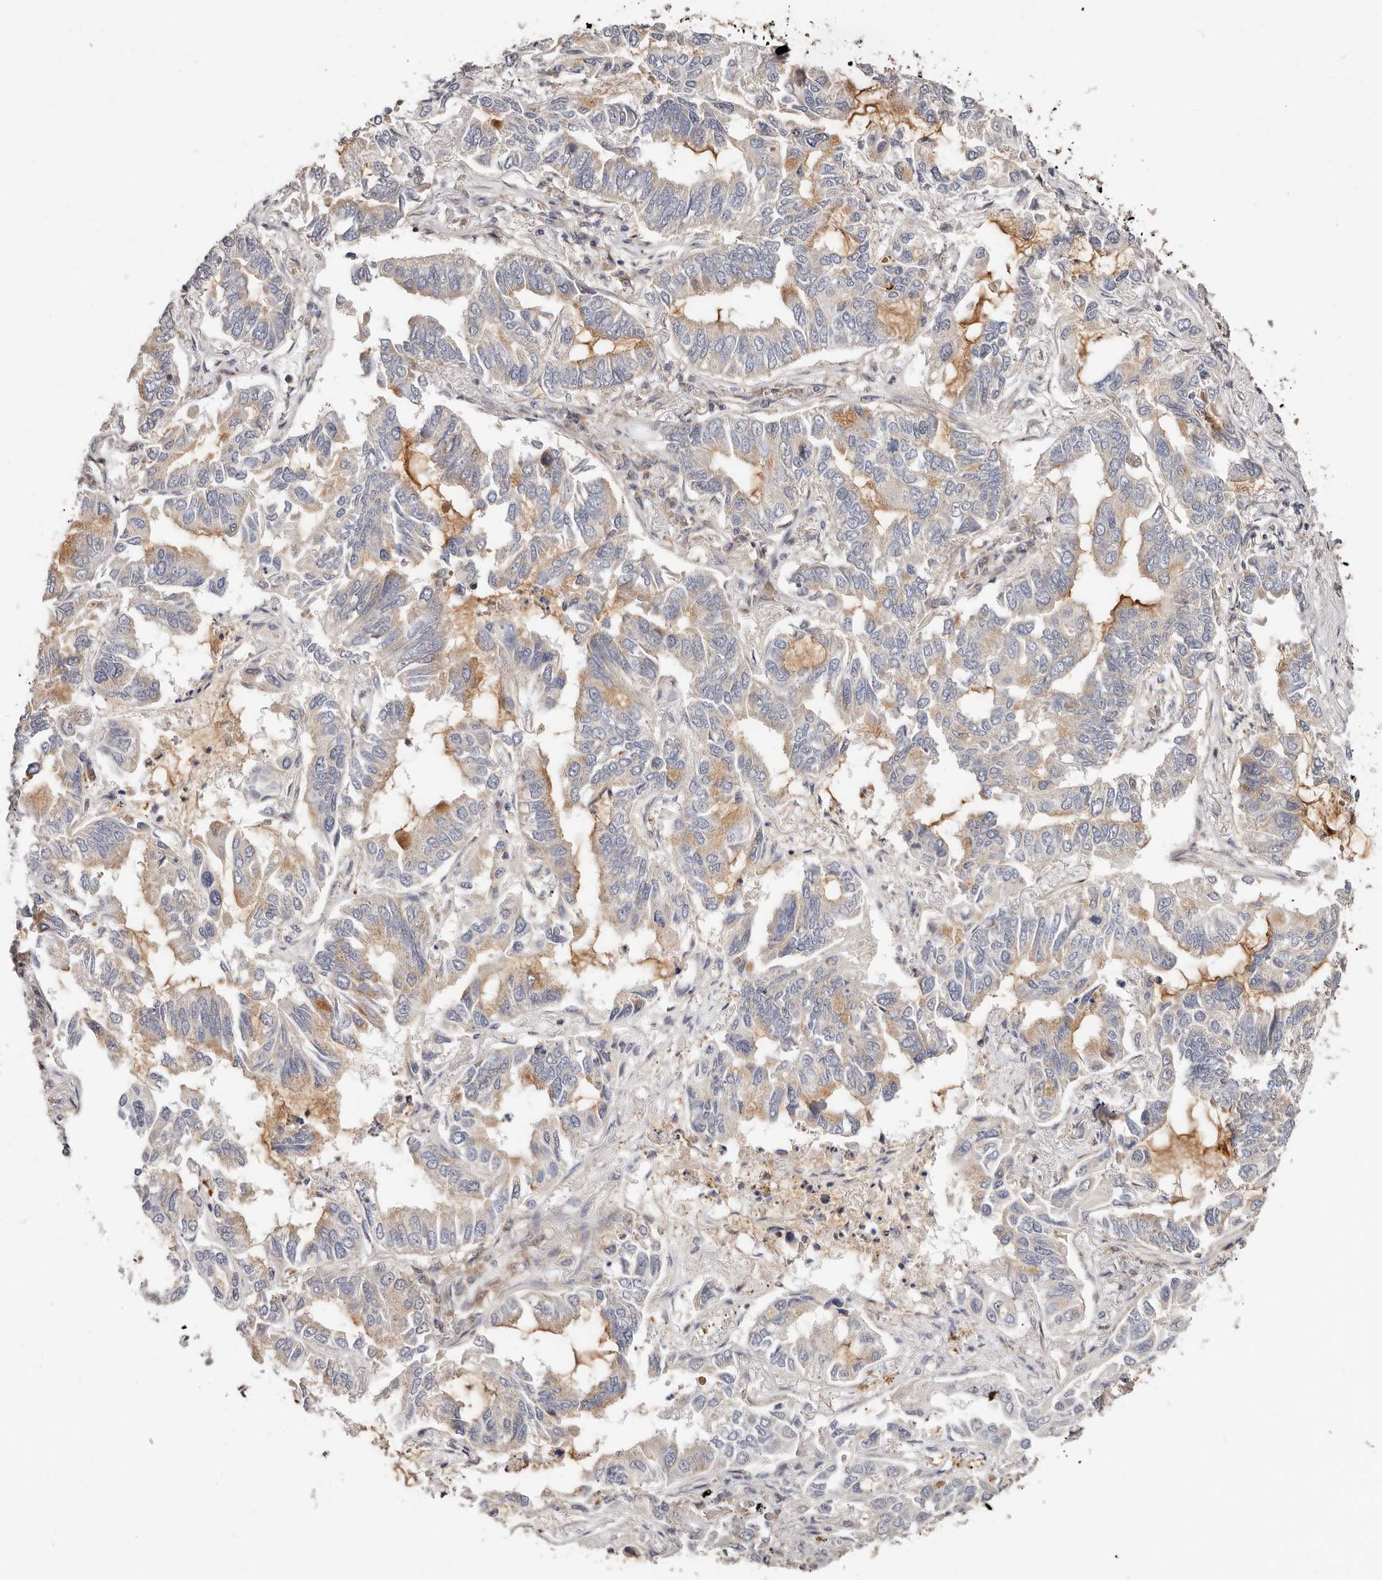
{"staining": {"intensity": "weak", "quantity": "<25%", "location": "cytoplasmic/membranous"}, "tissue": "lung cancer", "cell_type": "Tumor cells", "image_type": "cancer", "snomed": [{"axis": "morphology", "description": "Adenocarcinoma, NOS"}, {"axis": "topography", "description": "Lung"}], "caption": "Immunohistochemical staining of lung adenocarcinoma exhibits no significant expression in tumor cells.", "gene": "USP33", "patient": {"sex": "male", "age": 64}}